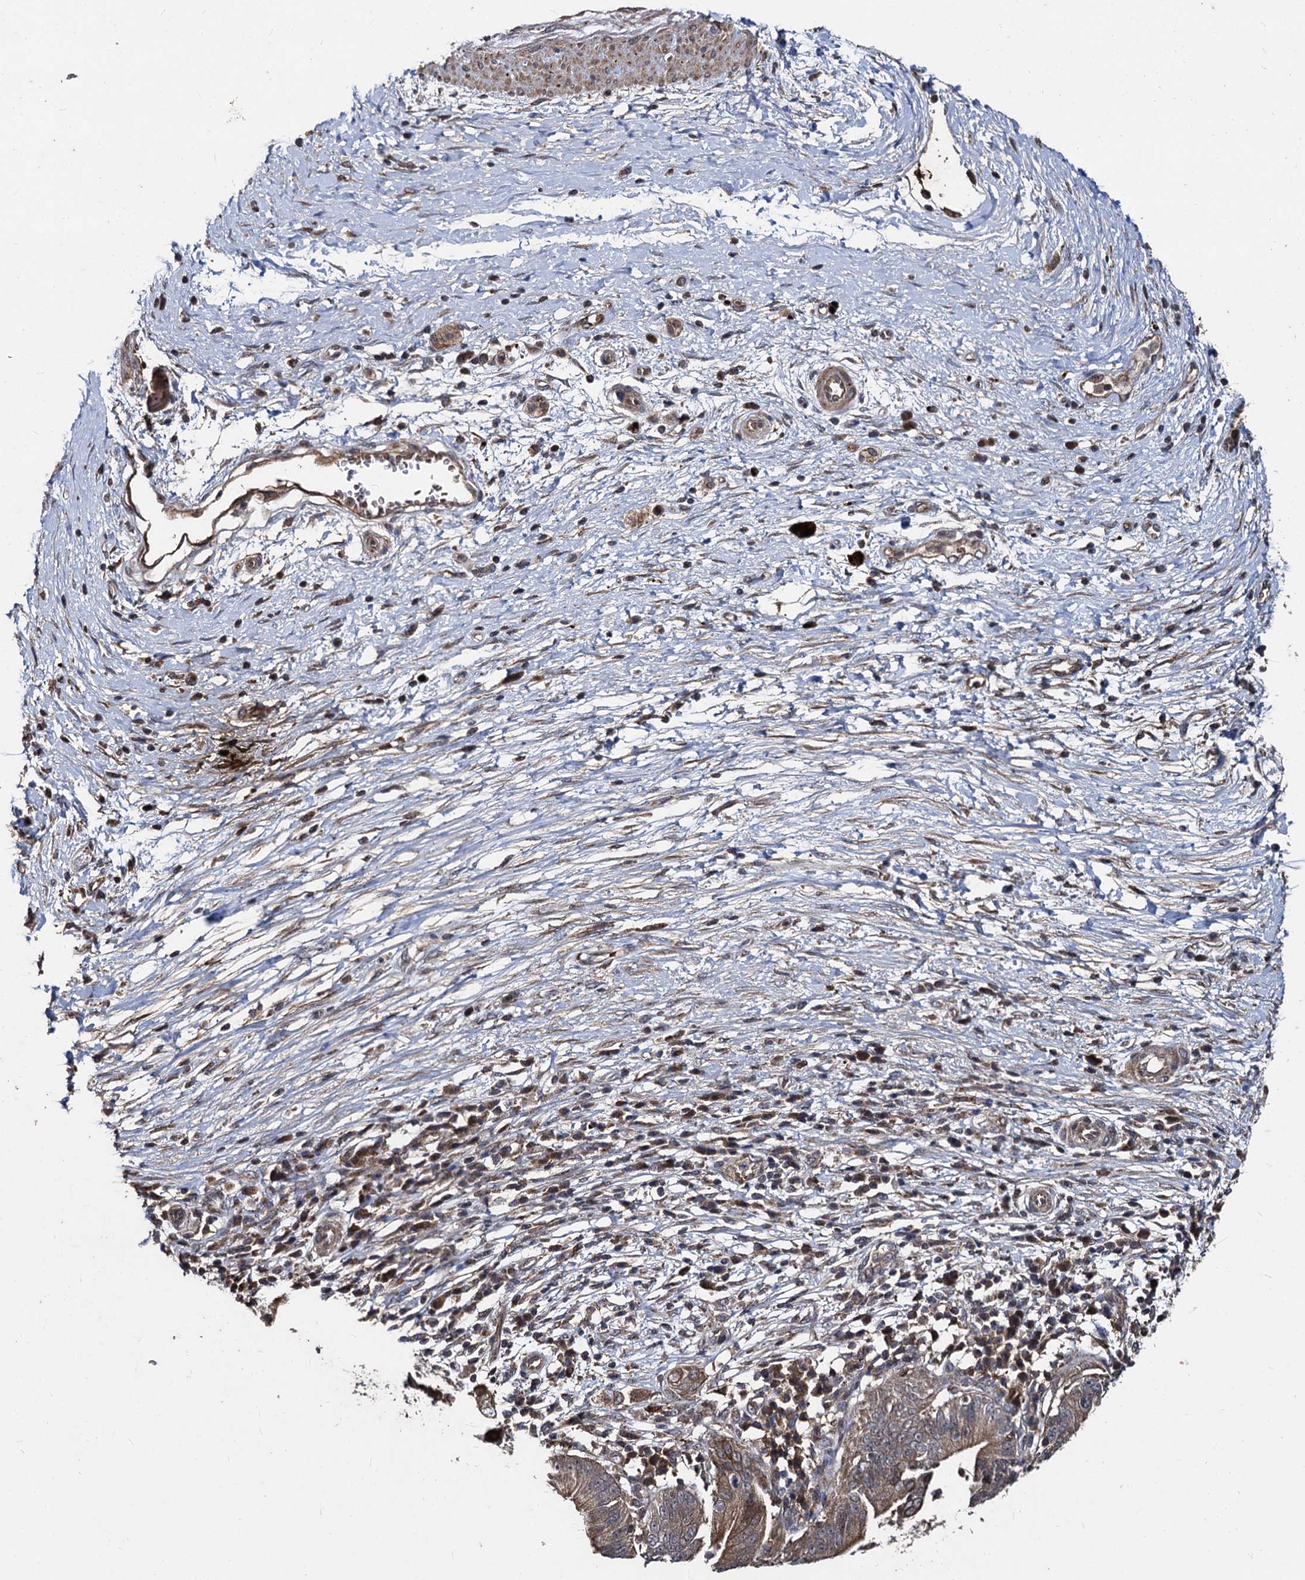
{"staining": {"intensity": "weak", "quantity": ">75%", "location": "cytoplasmic/membranous"}, "tissue": "pancreatic cancer", "cell_type": "Tumor cells", "image_type": "cancer", "snomed": [{"axis": "morphology", "description": "Adenocarcinoma, NOS"}, {"axis": "topography", "description": "Pancreas"}], "caption": "IHC image of pancreatic adenocarcinoma stained for a protein (brown), which displays low levels of weak cytoplasmic/membranous expression in about >75% of tumor cells.", "gene": "BCL2L2", "patient": {"sex": "male", "age": 68}}